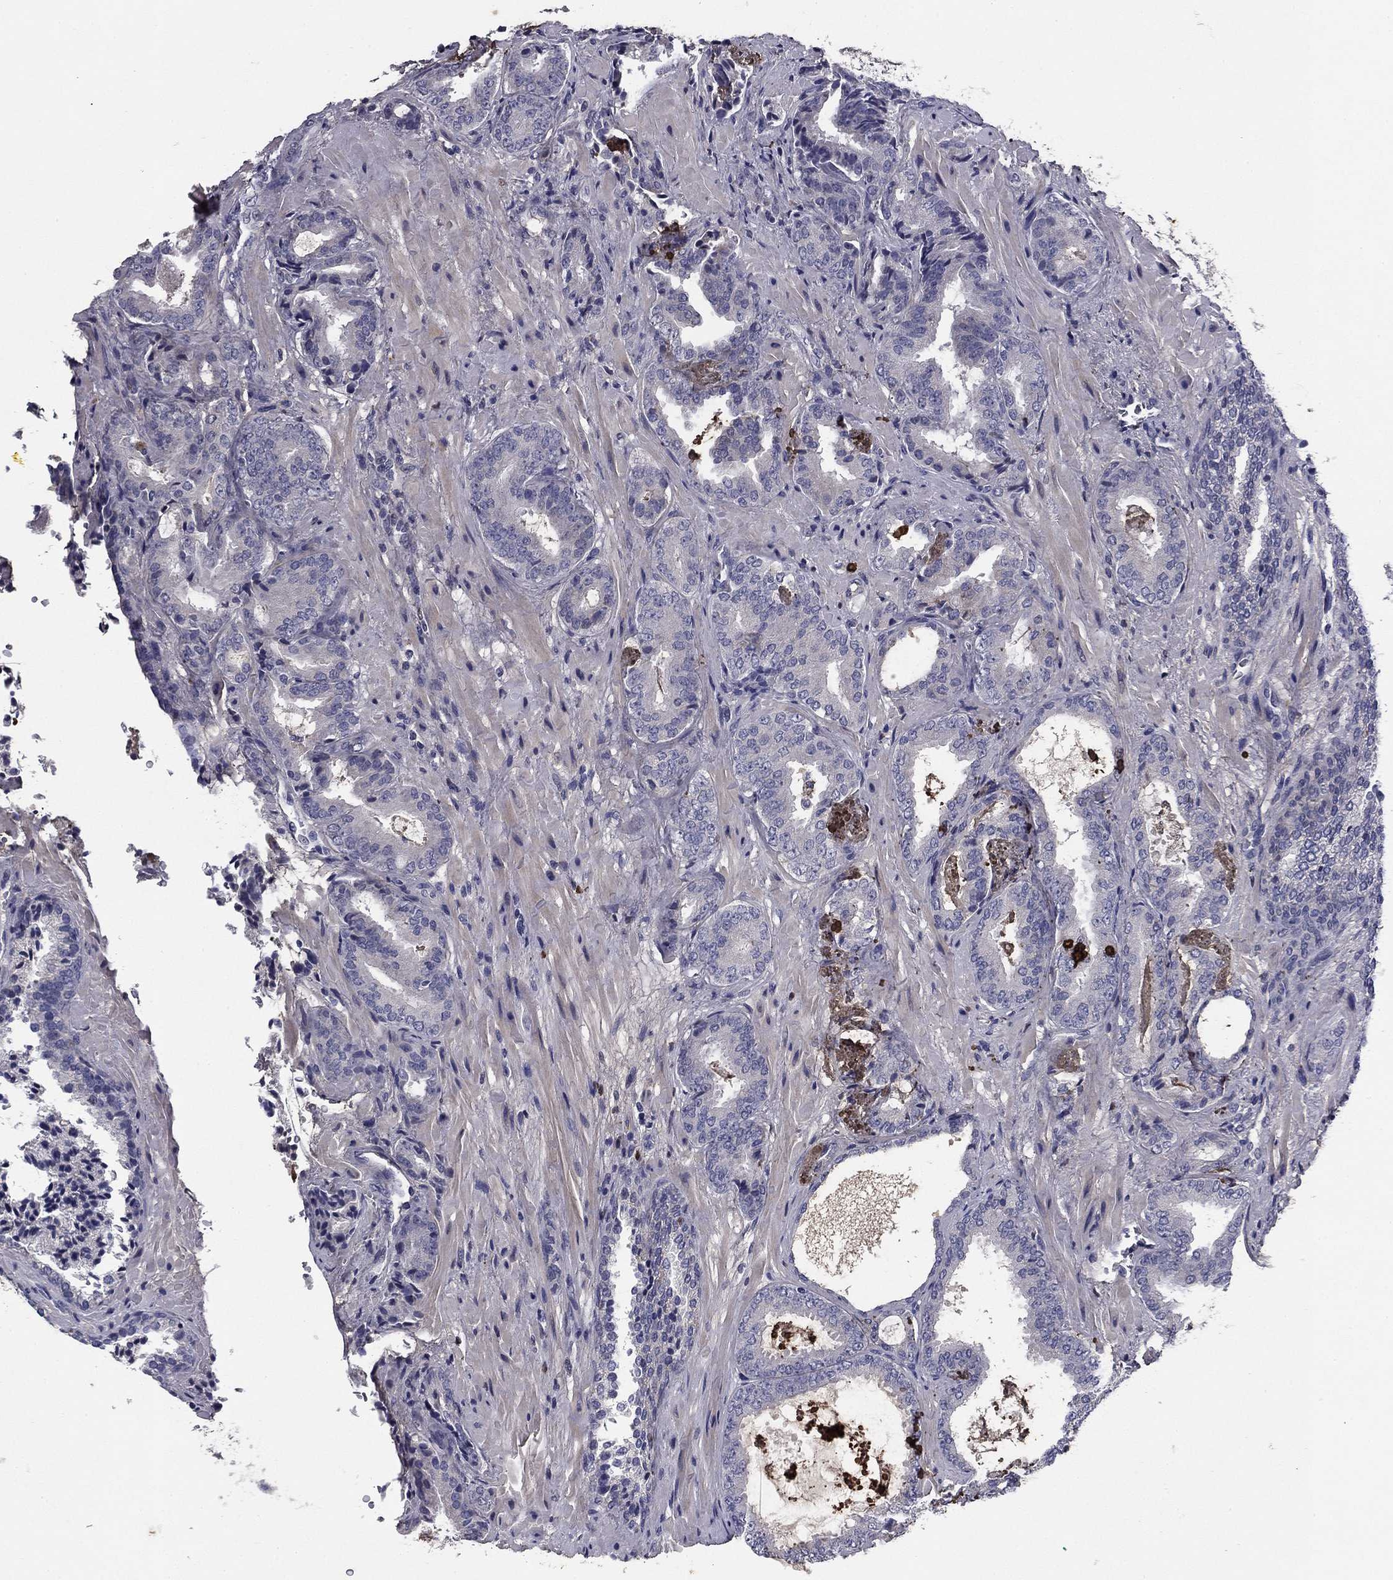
{"staining": {"intensity": "negative", "quantity": "none", "location": "none"}, "tissue": "prostate cancer", "cell_type": "Tumor cells", "image_type": "cancer", "snomed": [{"axis": "morphology", "description": "Adenocarcinoma, Low grade"}, {"axis": "topography", "description": "Prostate"}], "caption": "High magnification brightfield microscopy of prostate cancer (adenocarcinoma (low-grade)) stained with DAB (brown) and counterstained with hematoxylin (blue): tumor cells show no significant positivity. (DAB immunohistochemistry visualized using brightfield microscopy, high magnification).", "gene": "COL2A1", "patient": {"sex": "male", "age": 68}}